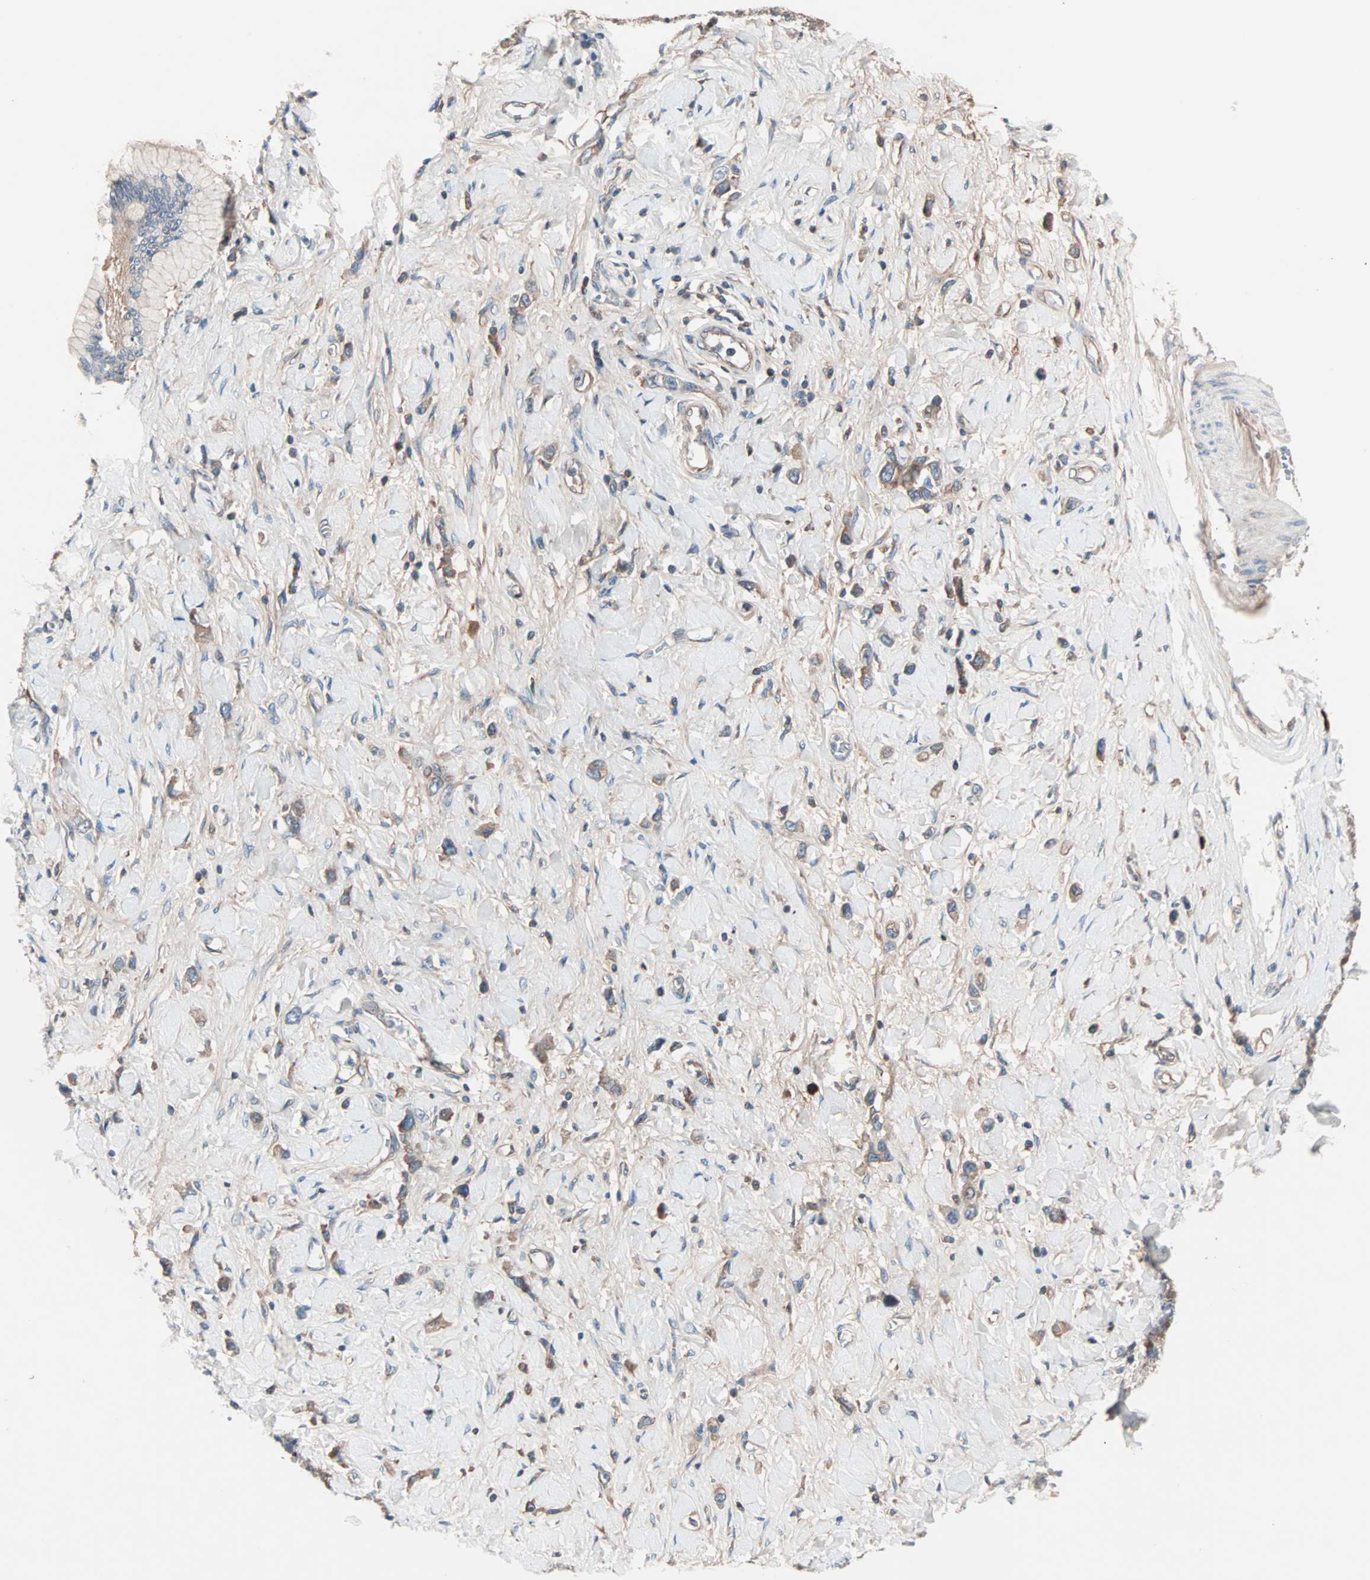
{"staining": {"intensity": "weak", "quantity": ">75%", "location": "cytoplasmic/membranous"}, "tissue": "stomach cancer", "cell_type": "Tumor cells", "image_type": "cancer", "snomed": [{"axis": "morphology", "description": "Normal tissue, NOS"}, {"axis": "morphology", "description": "Adenocarcinoma, NOS"}, {"axis": "topography", "description": "Stomach, upper"}, {"axis": "topography", "description": "Stomach"}], "caption": "IHC image of stomach cancer (adenocarcinoma) stained for a protein (brown), which displays low levels of weak cytoplasmic/membranous staining in about >75% of tumor cells.", "gene": "CAD", "patient": {"sex": "female", "age": 65}}